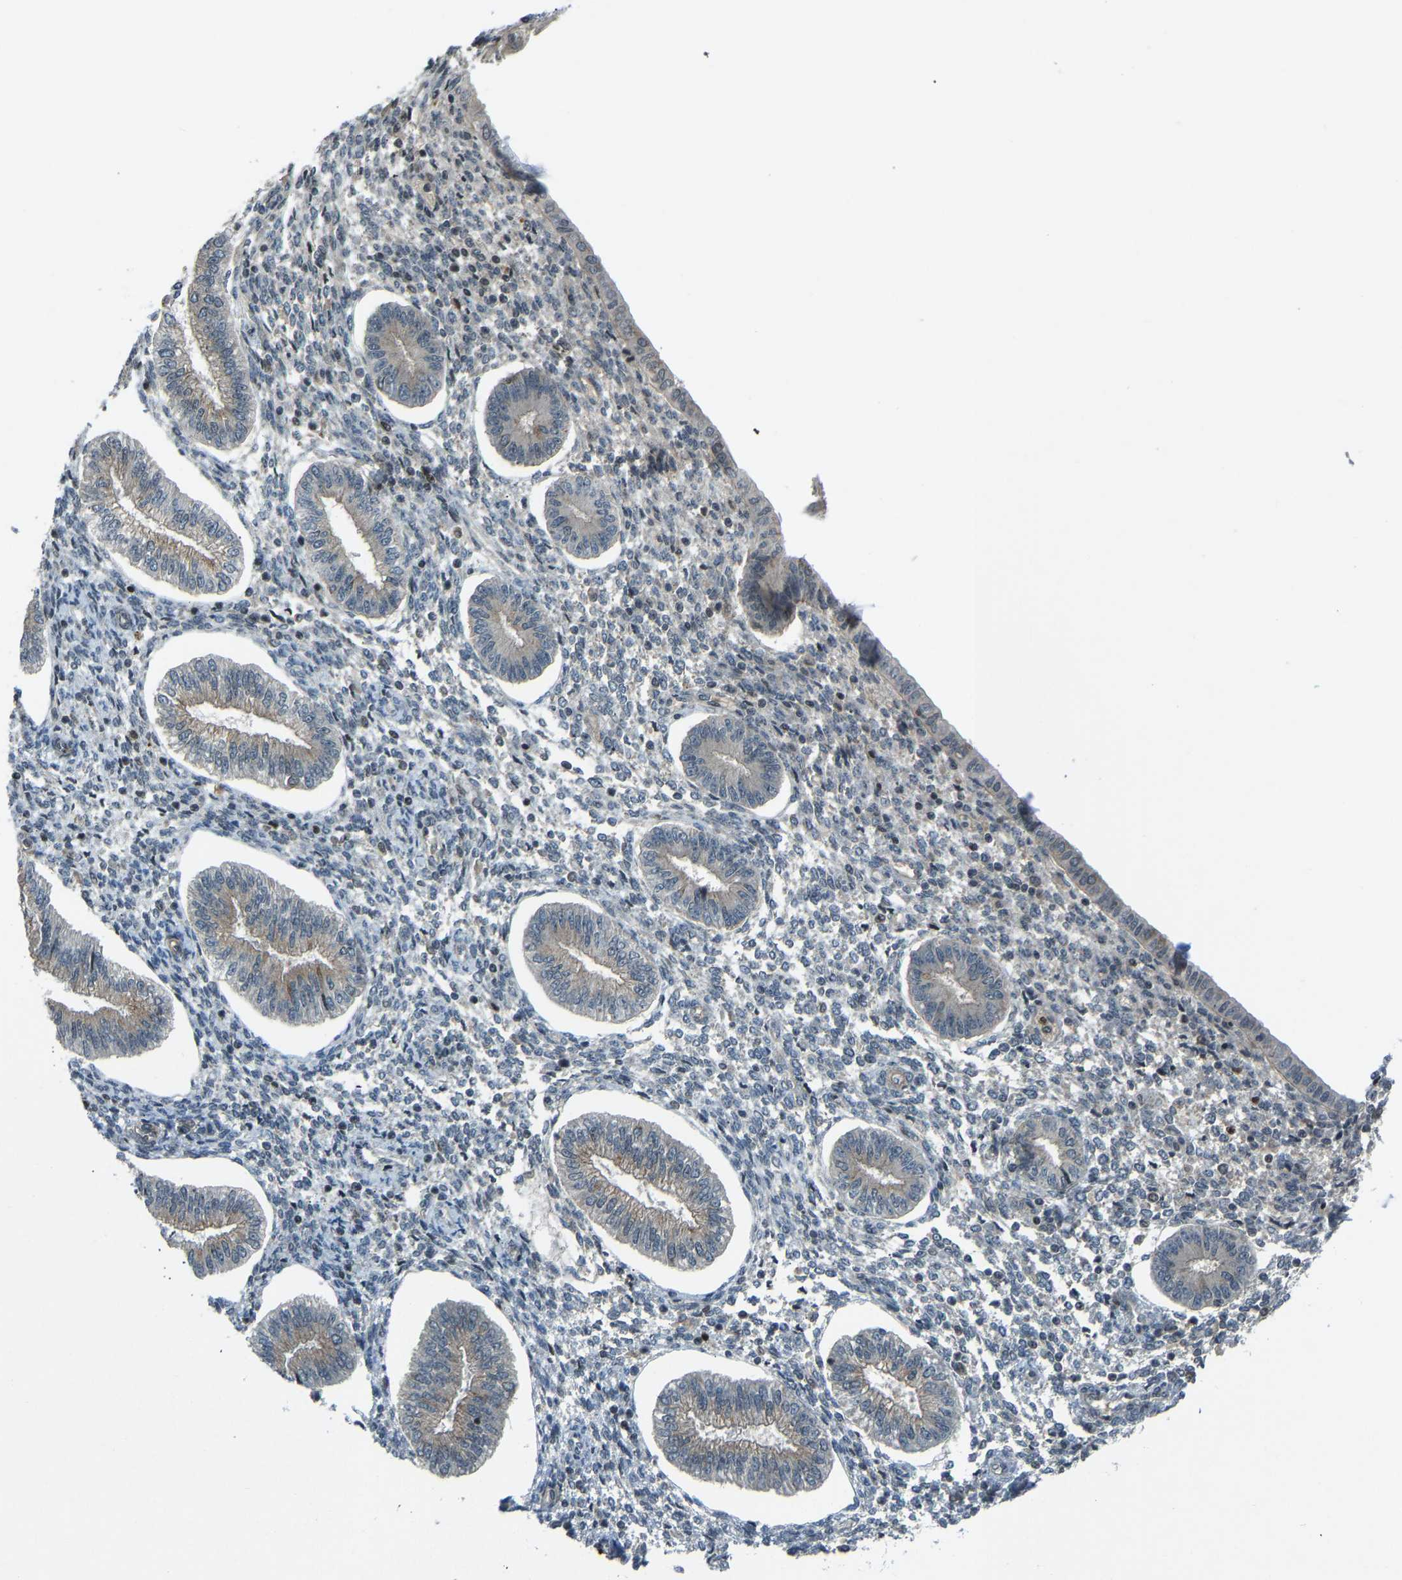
{"staining": {"intensity": "negative", "quantity": "none", "location": "none"}, "tissue": "endometrium", "cell_type": "Cells in endometrial stroma", "image_type": "normal", "snomed": [{"axis": "morphology", "description": "Normal tissue, NOS"}, {"axis": "topography", "description": "Endometrium"}], "caption": "A high-resolution histopathology image shows immunohistochemistry staining of normal endometrium, which demonstrates no significant positivity in cells in endometrial stroma.", "gene": "SVOPL", "patient": {"sex": "female", "age": 50}}